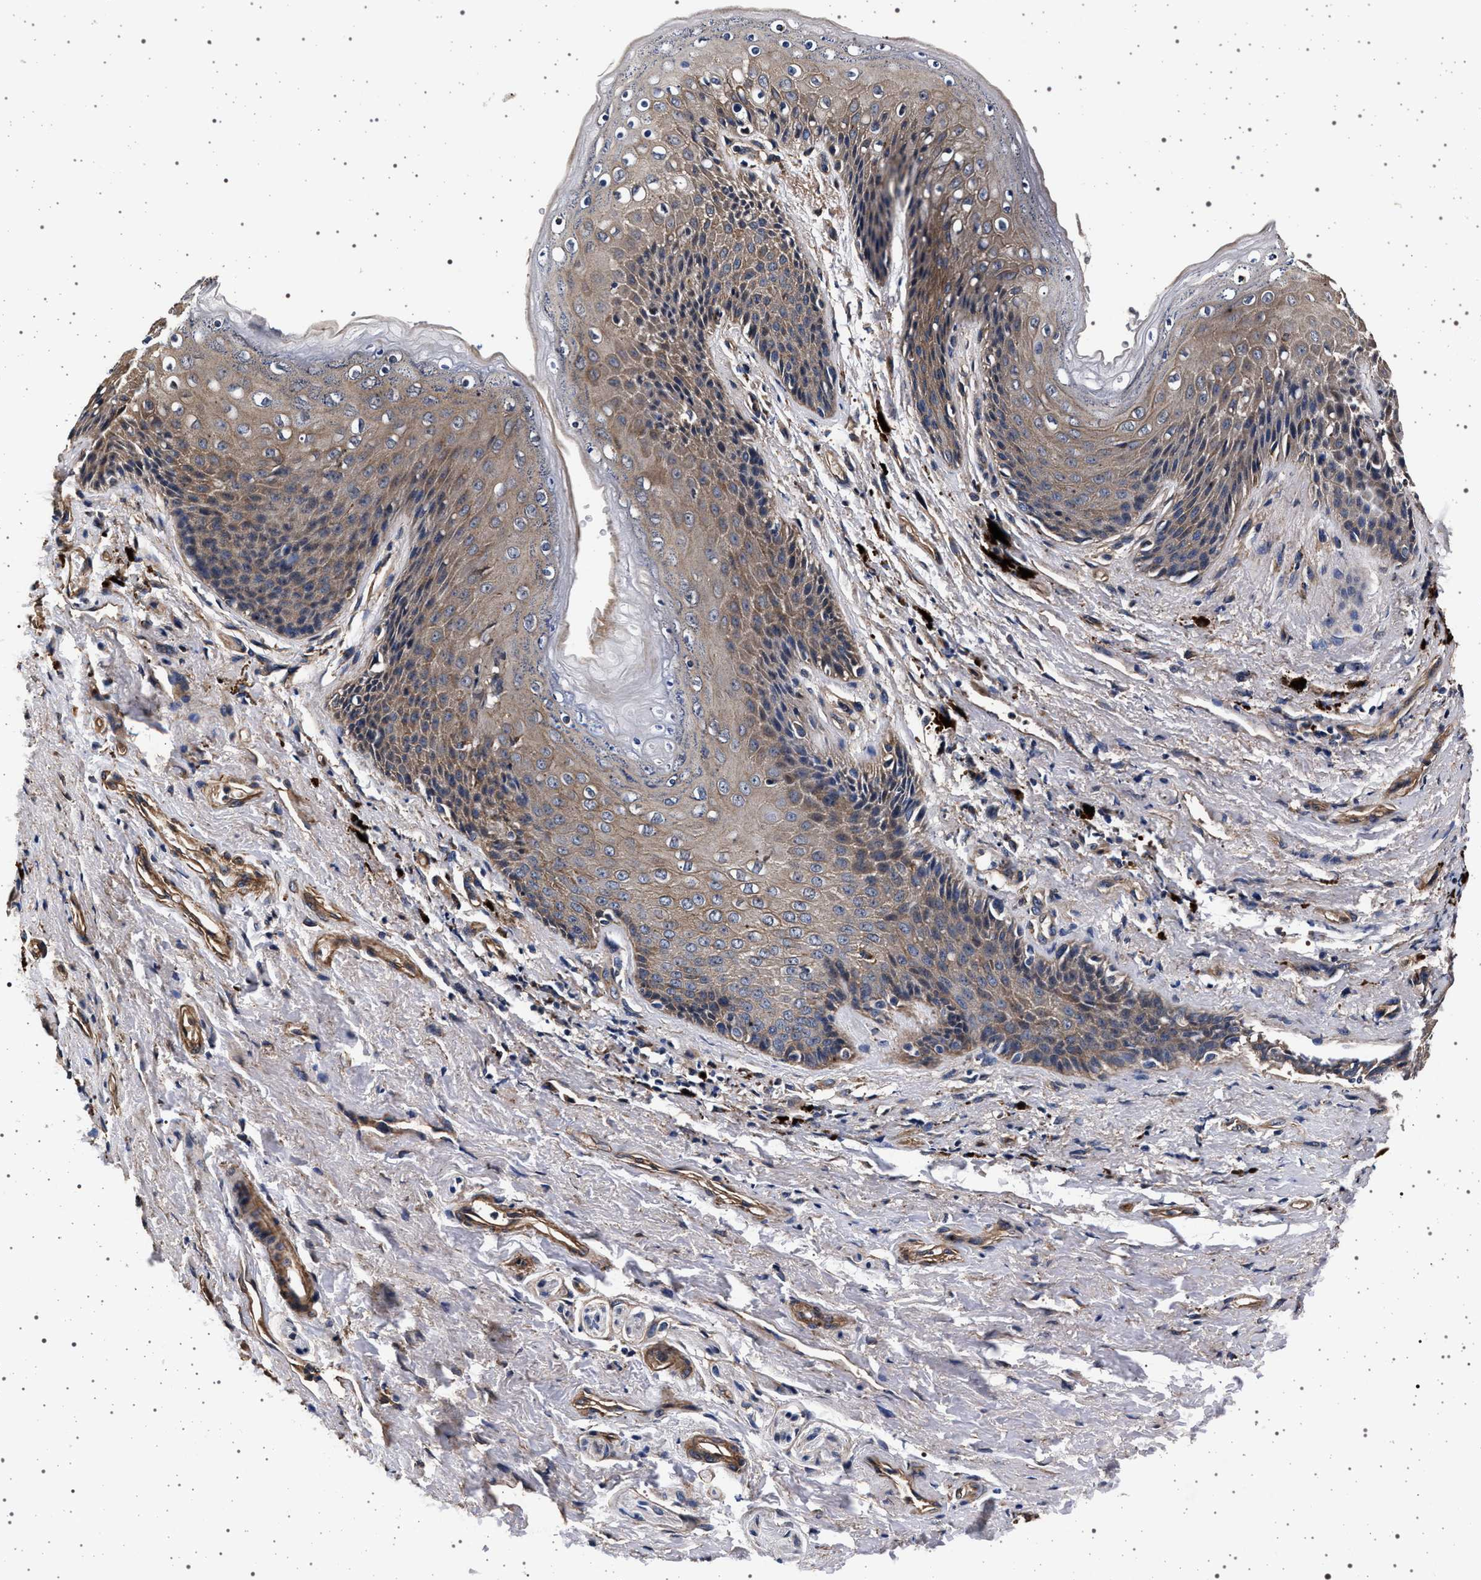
{"staining": {"intensity": "moderate", "quantity": ">75%", "location": "cytoplasmic/membranous"}, "tissue": "skin", "cell_type": "Epidermal cells", "image_type": "normal", "snomed": [{"axis": "morphology", "description": "Normal tissue, NOS"}, {"axis": "topography", "description": "Anal"}], "caption": "Protein expression analysis of normal human skin reveals moderate cytoplasmic/membranous expression in approximately >75% of epidermal cells. The protein of interest is shown in brown color, while the nuclei are stained blue.", "gene": "KCNK6", "patient": {"sex": "female", "age": 46}}